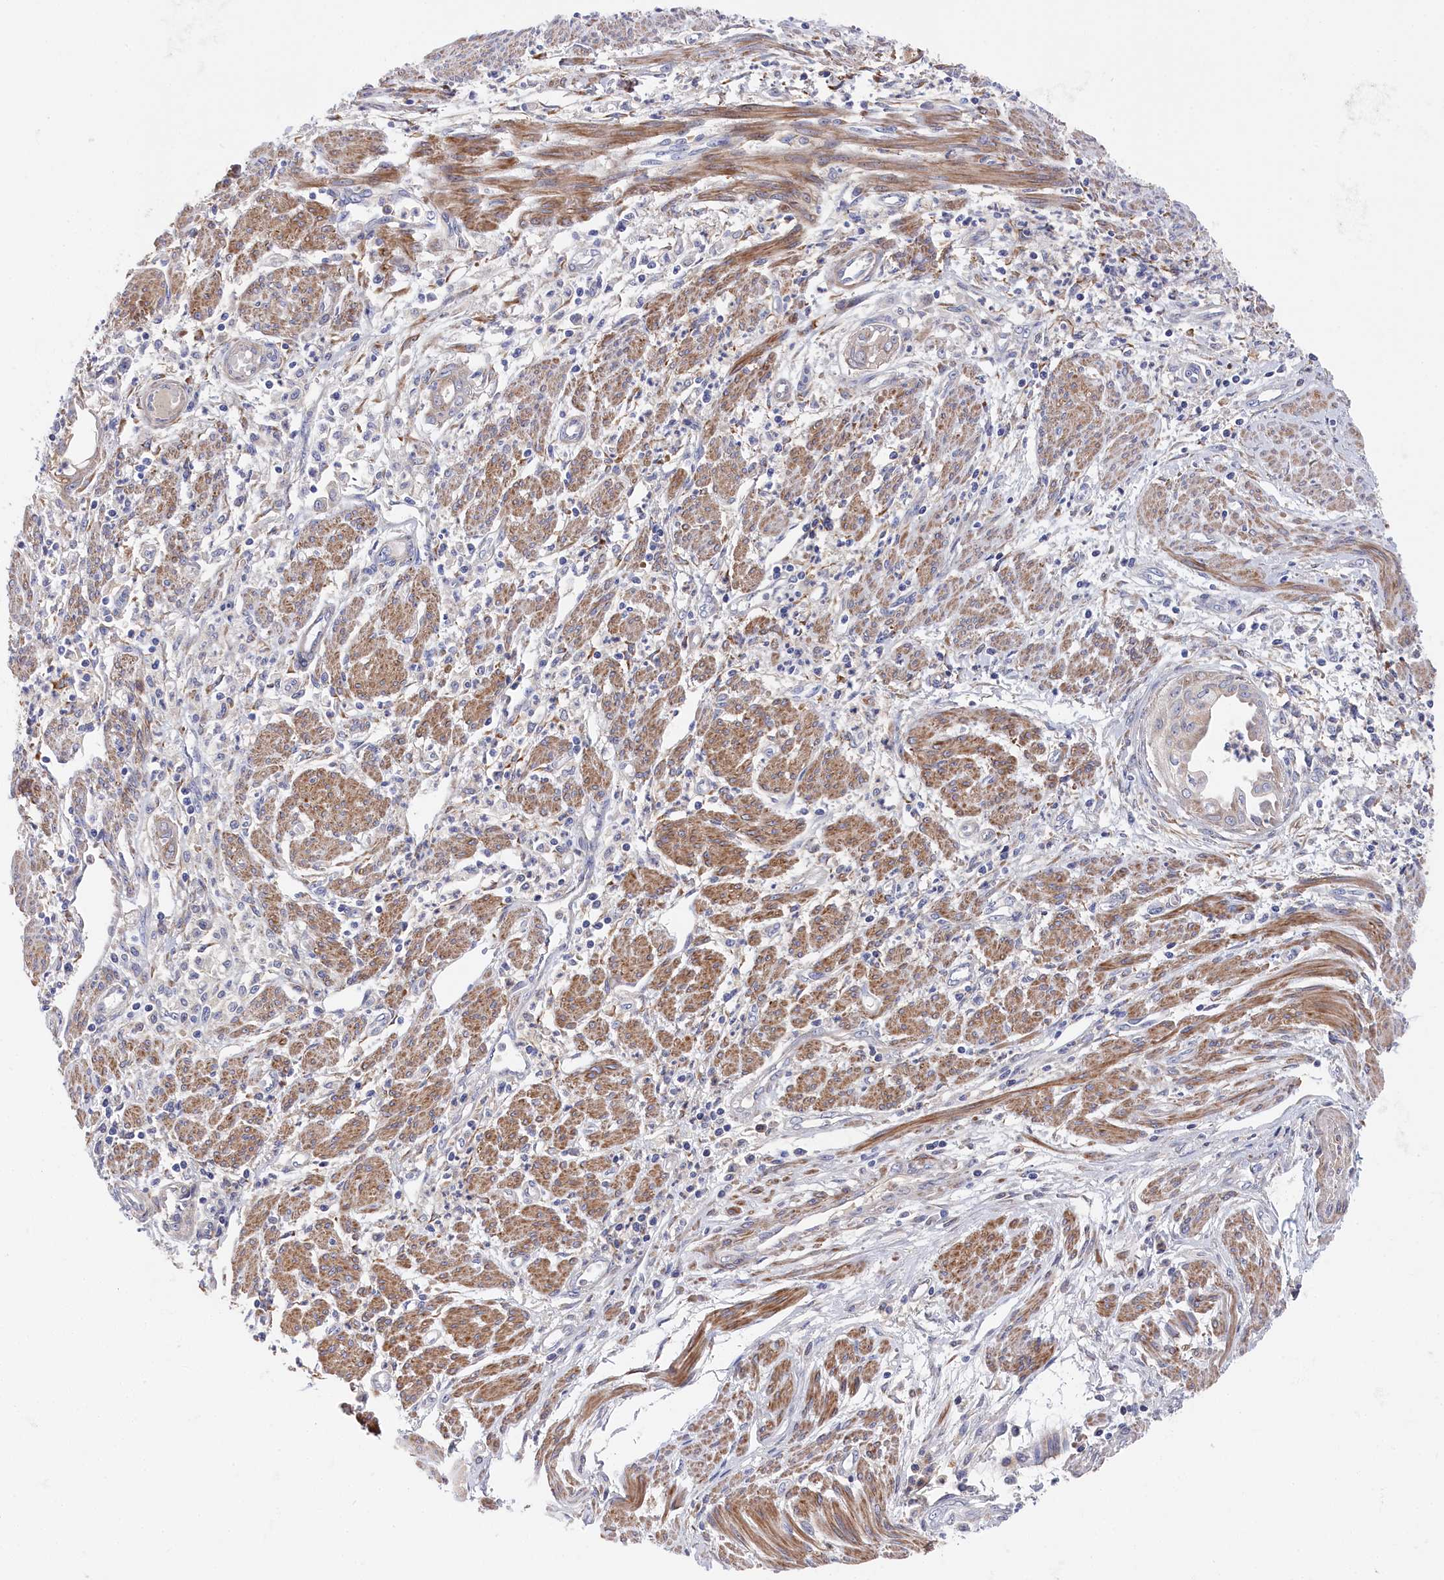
{"staining": {"intensity": "negative", "quantity": "none", "location": "none"}, "tissue": "endometrial cancer", "cell_type": "Tumor cells", "image_type": "cancer", "snomed": [{"axis": "morphology", "description": "Adenocarcinoma, NOS"}, {"axis": "topography", "description": "Endometrium"}], "caption": "High magnification brightfield microscopy of endometrial adenocarcinoma stained with DAB (3,3'-diaminobenzidine) (brown) and counterstained with hematoxylin (blue): tumor cells show no significant positivity.", "gene": "CYB5D2", "patient": {"sex": "female", "age": 73}}